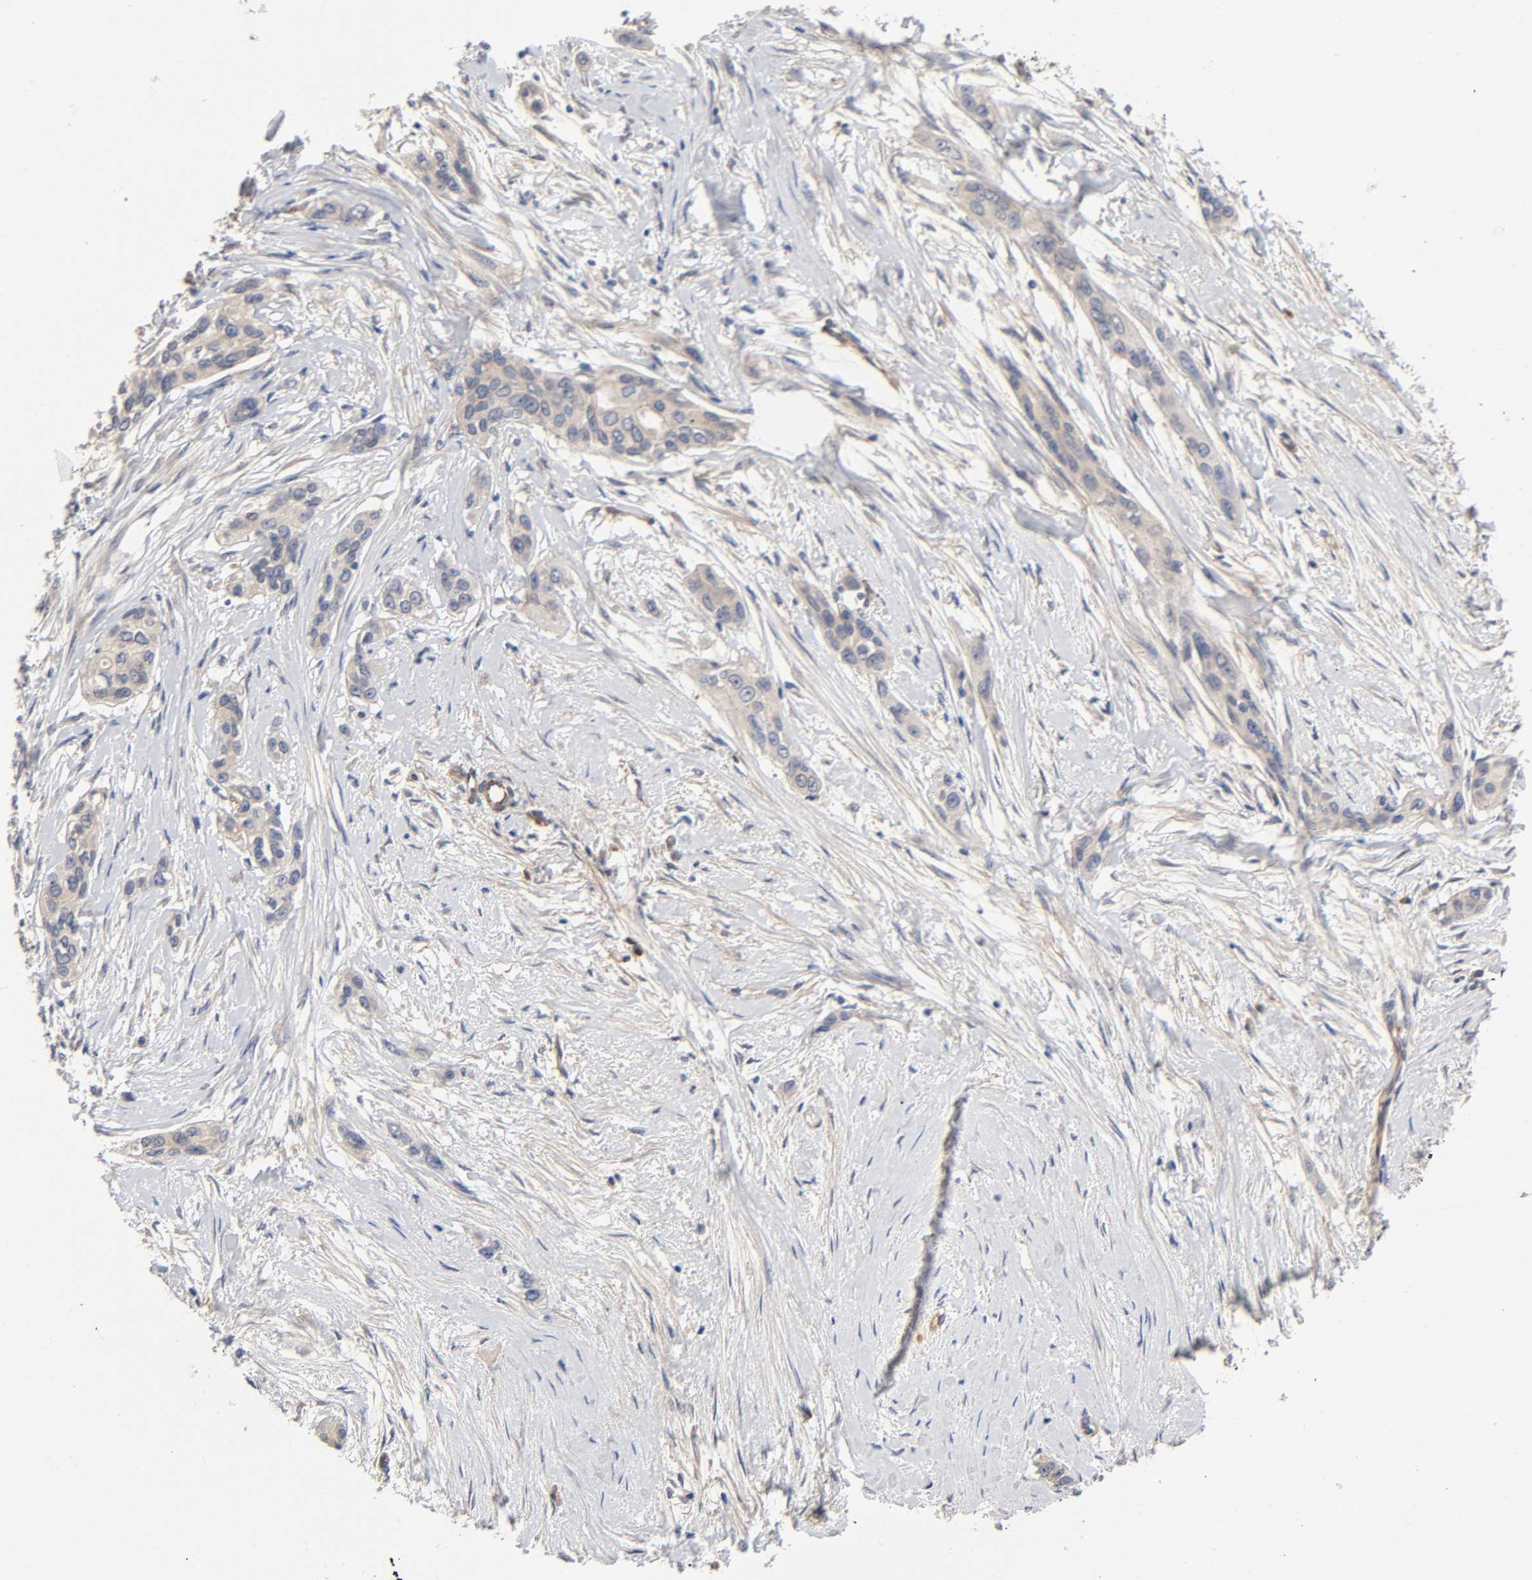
{"staining": {"intensity": "negative", "quantity": "none", "location": "none"}, "tissue": "pancreatic cancer", "cell_type": "Tumor cells", "image_type": "cancer", "snomed": [{"axis": "morphology", "description": "Adenocarcinoma, NOS"}, {"axis": "topography", "description": "Pancreas"}], "caption": "Histopathology image shows no protein staining in tumor cells of pancreatic adenocarcinoma tissue.", "gene": "RAB13", "patient": {"sex": "female", "age": 60}}